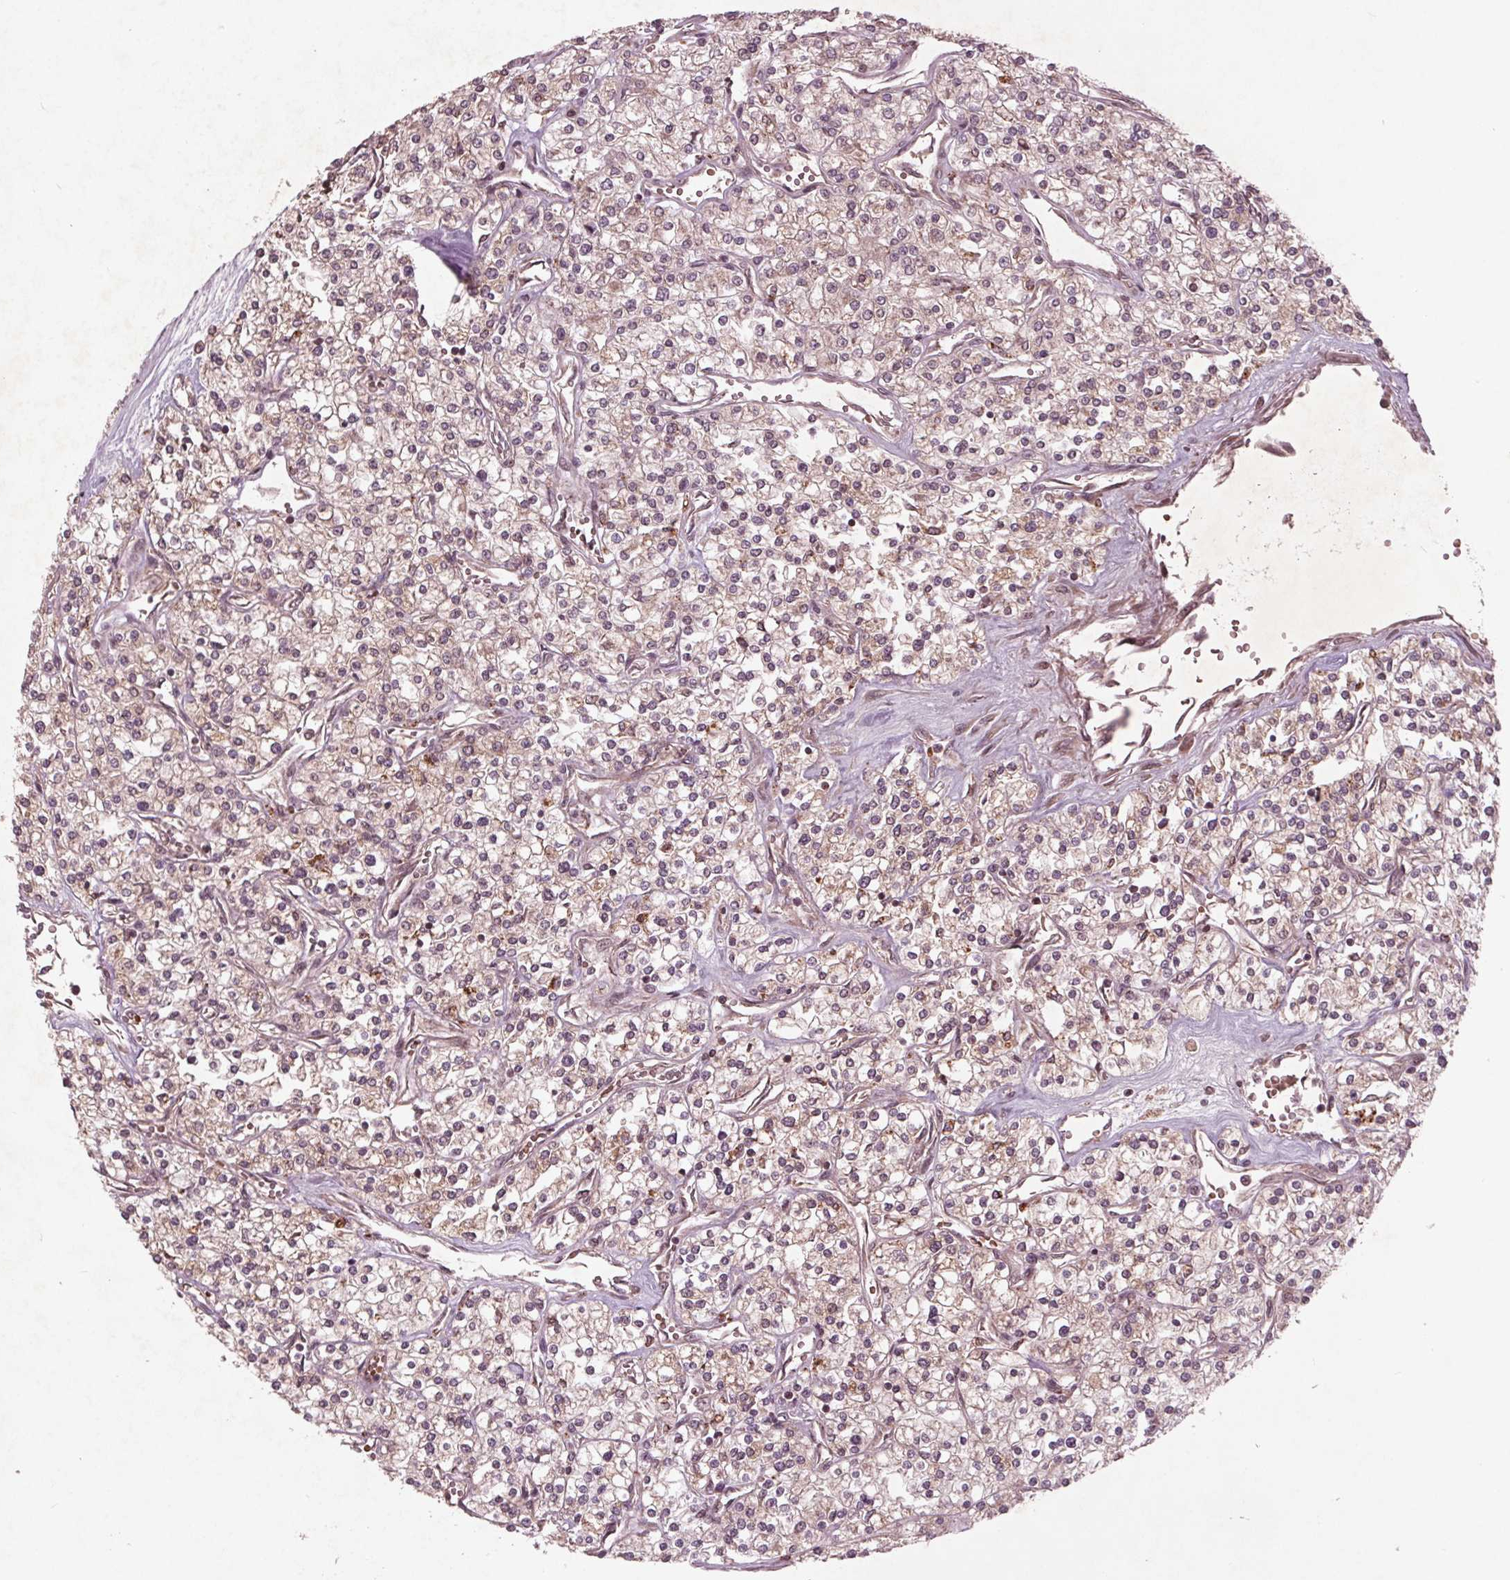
{"staining": {"intensity": "negative", "quantity": "none", "location": "none"}, "tissue": "renal cancer", "cell_type": "Tumor cells", "image_type": "cancer", "snomed": [{"axis": "morphology", "description": "Adenocarcinoma, NOS"}, {"axis": "topography", "description": "Kidney"}], "caption": "The micrograph reveals no staining of tumor cells in renal cancer.", "gene": "CDKL4", "patient": {"sex": "male", "age": 80}}